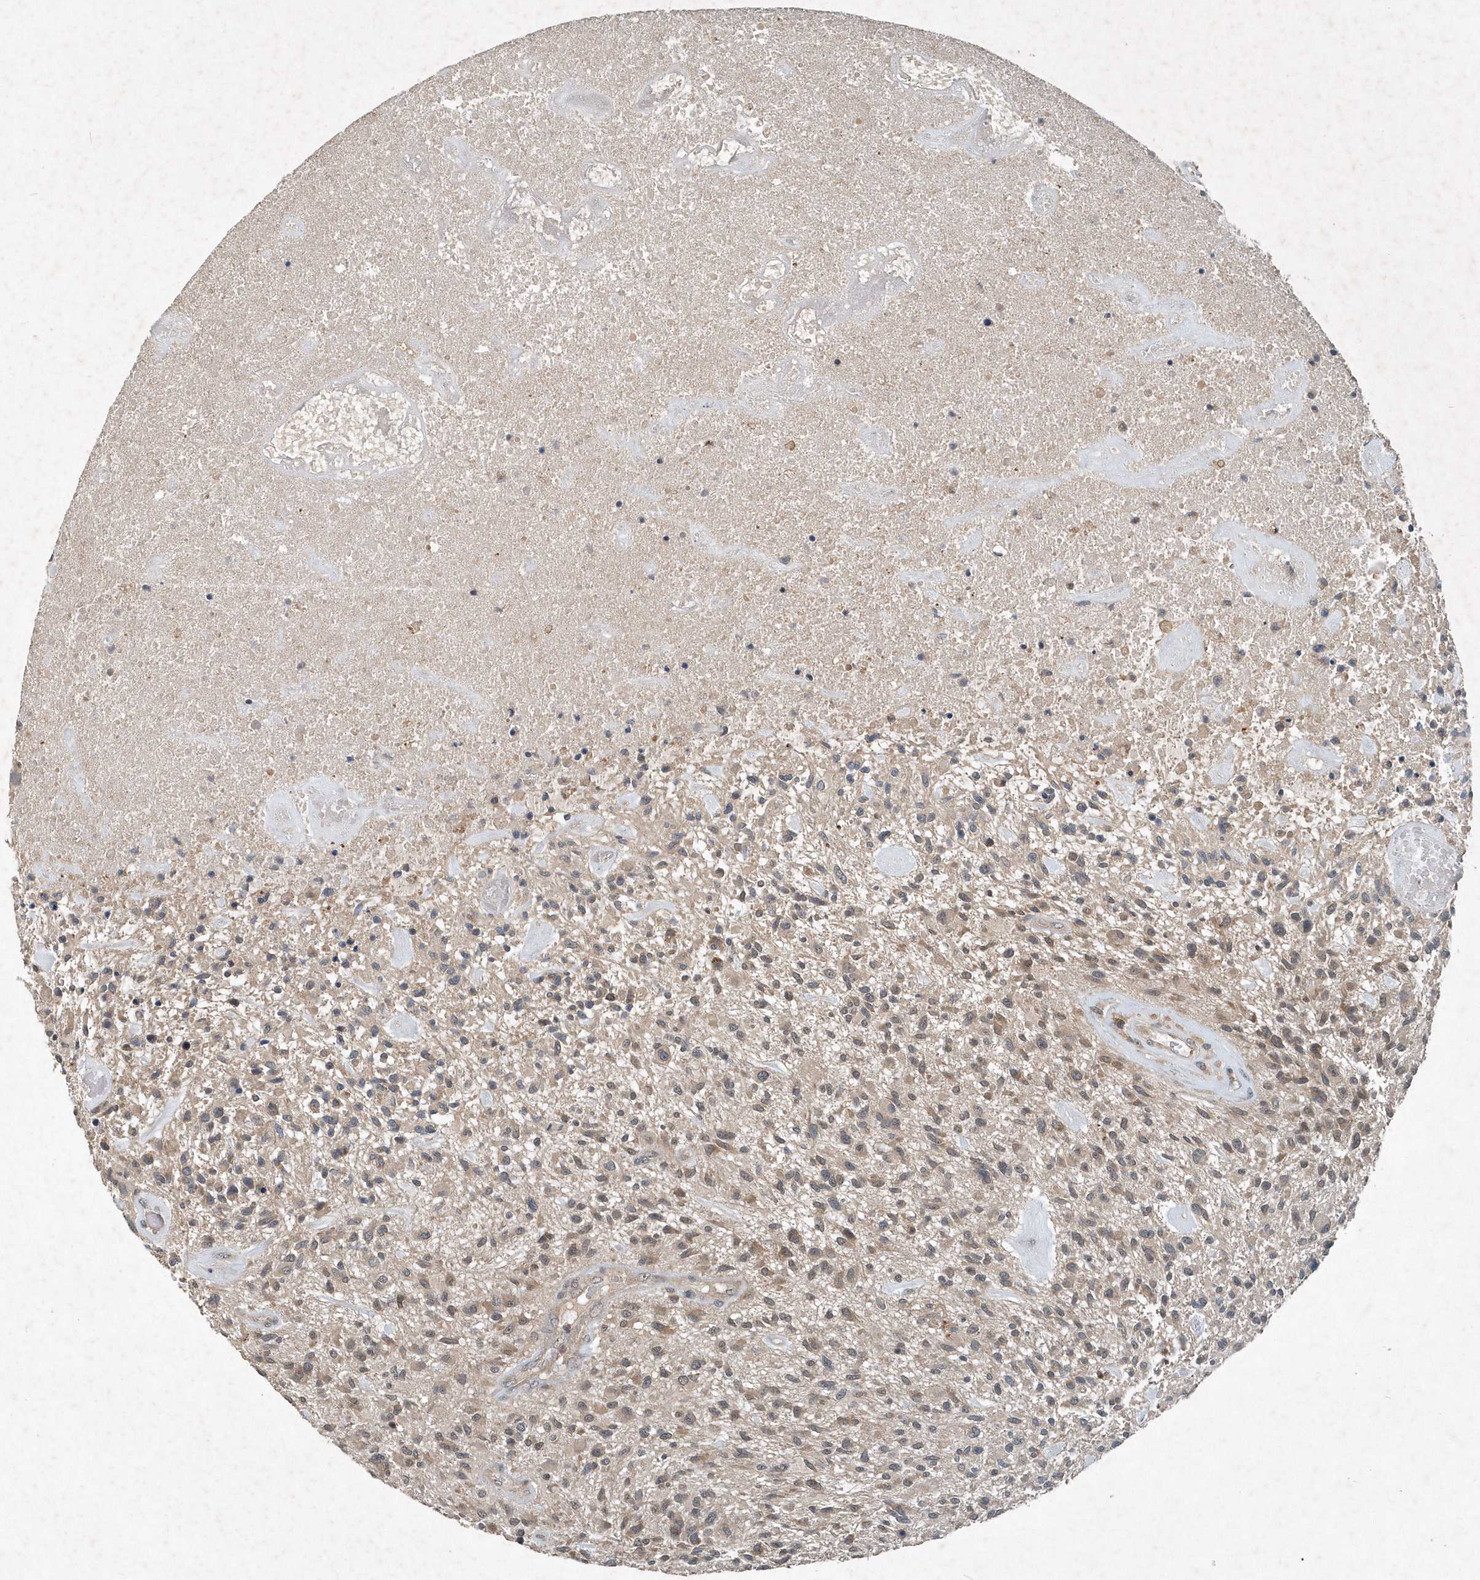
{"staining": {"intensity": "negative", "quantity": "none", "location": "none"}, "tissue": "glioma", "cell_type": "Tumor cells", "image_type": "cancer", "snomed": [{"axis": "morphology", "description": "Glioma, malignant, High grade"}, {"axis": "topography", "description": "Brain"}], "caption": "Micrograph shows no protein staining in tumor cells of malignant glioma (high-grade) tissue. Brightfield microscopy of IHC stained with DAB (brown) and hematoxylin (blue), captured at high magnification.", "gene": "SCFD2", "patient": {"sex": "male", "age": 47}}